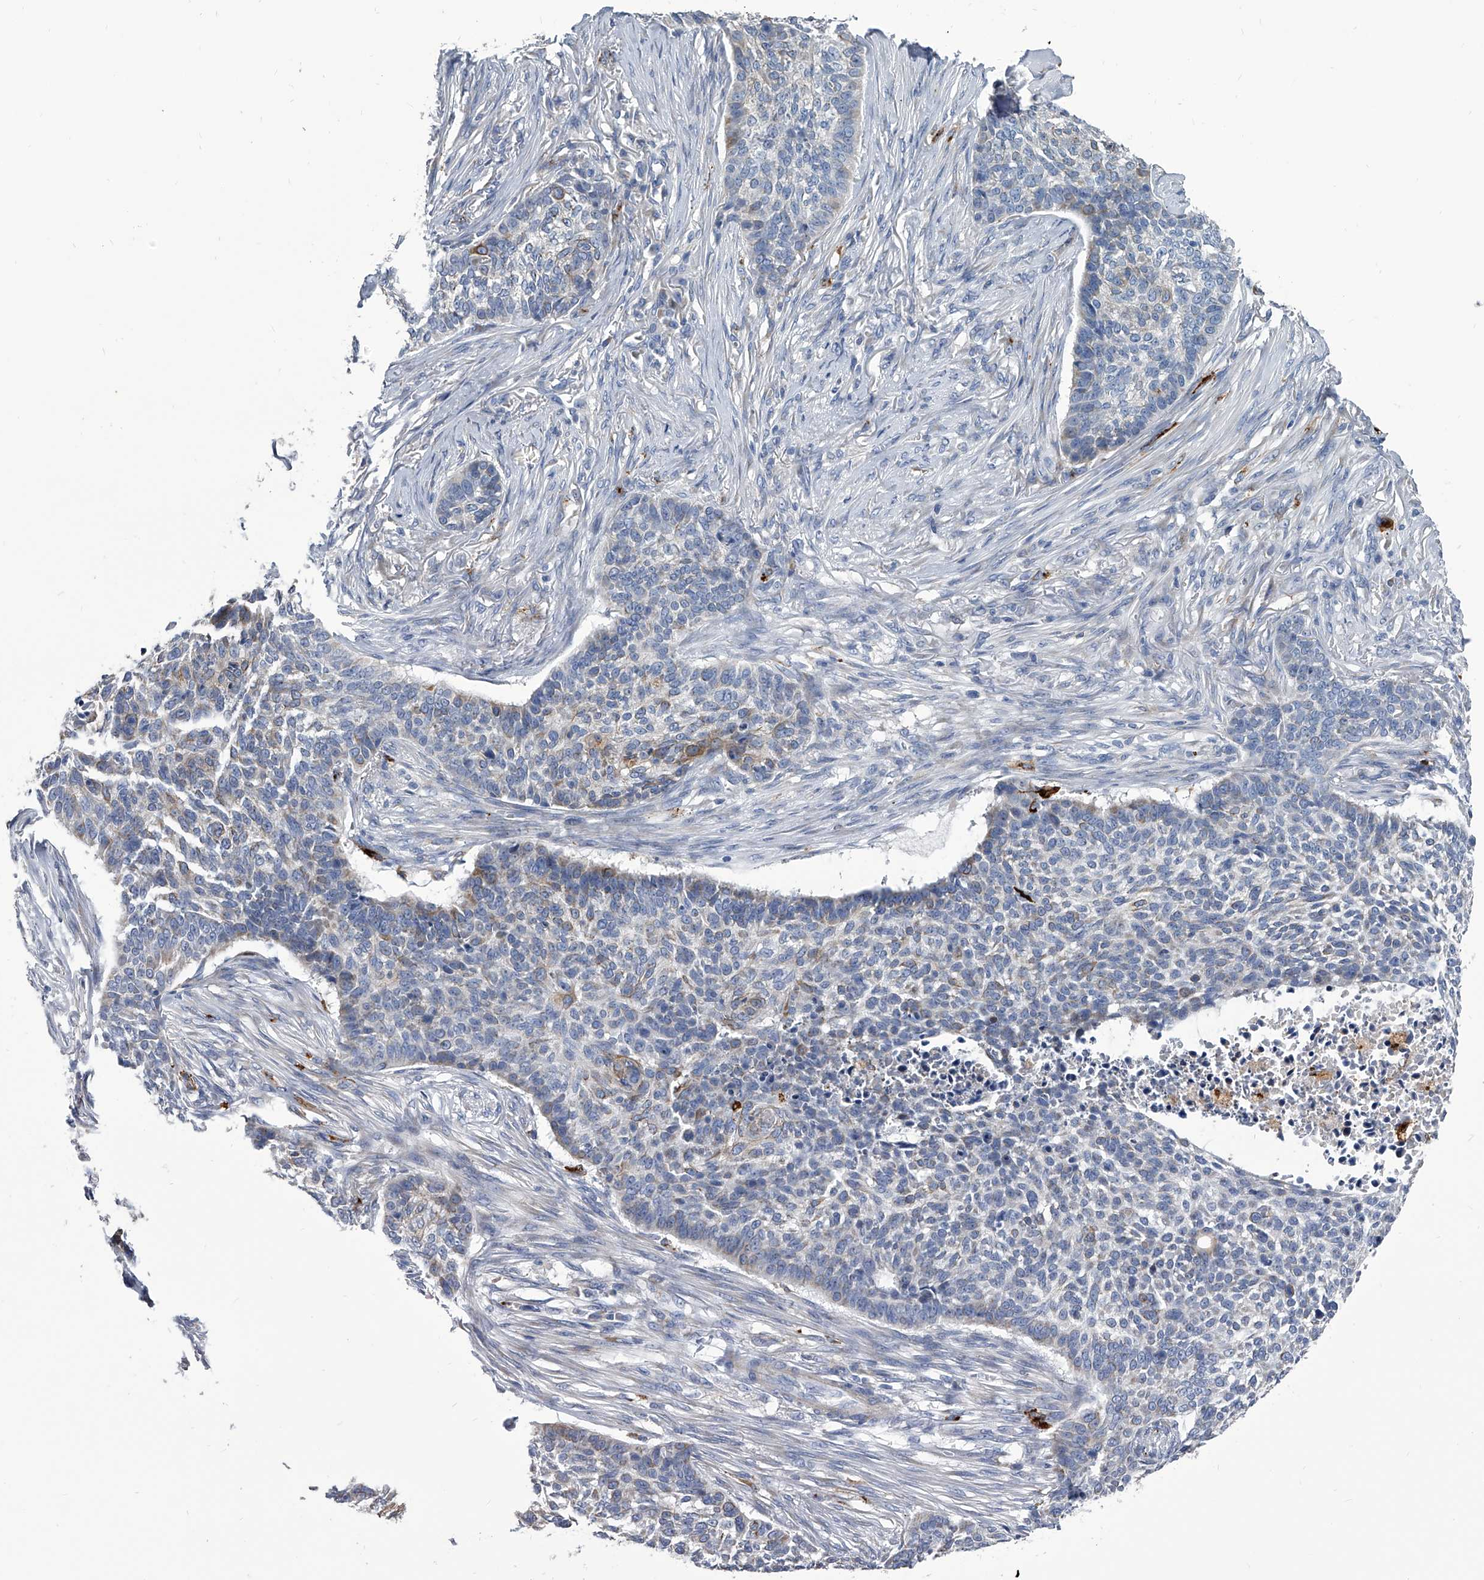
{"staining": {"intensity": "negative", "quantity": "none", "location": "none"}, "tissue": "skin cancer", "cell_type": "Tumor cells", "image_type": "cancer", "snomed": [{"axis": "morphology", "description": "Basal cell carcinoma"}, {"axis": "topography", "description": "Skin"}], "caption": "Tumor cells show no significant expression in skin cancer (basal cell carcinoma).", "gene": "SPP1", "patient": {"sex": "male", "age": 85}}